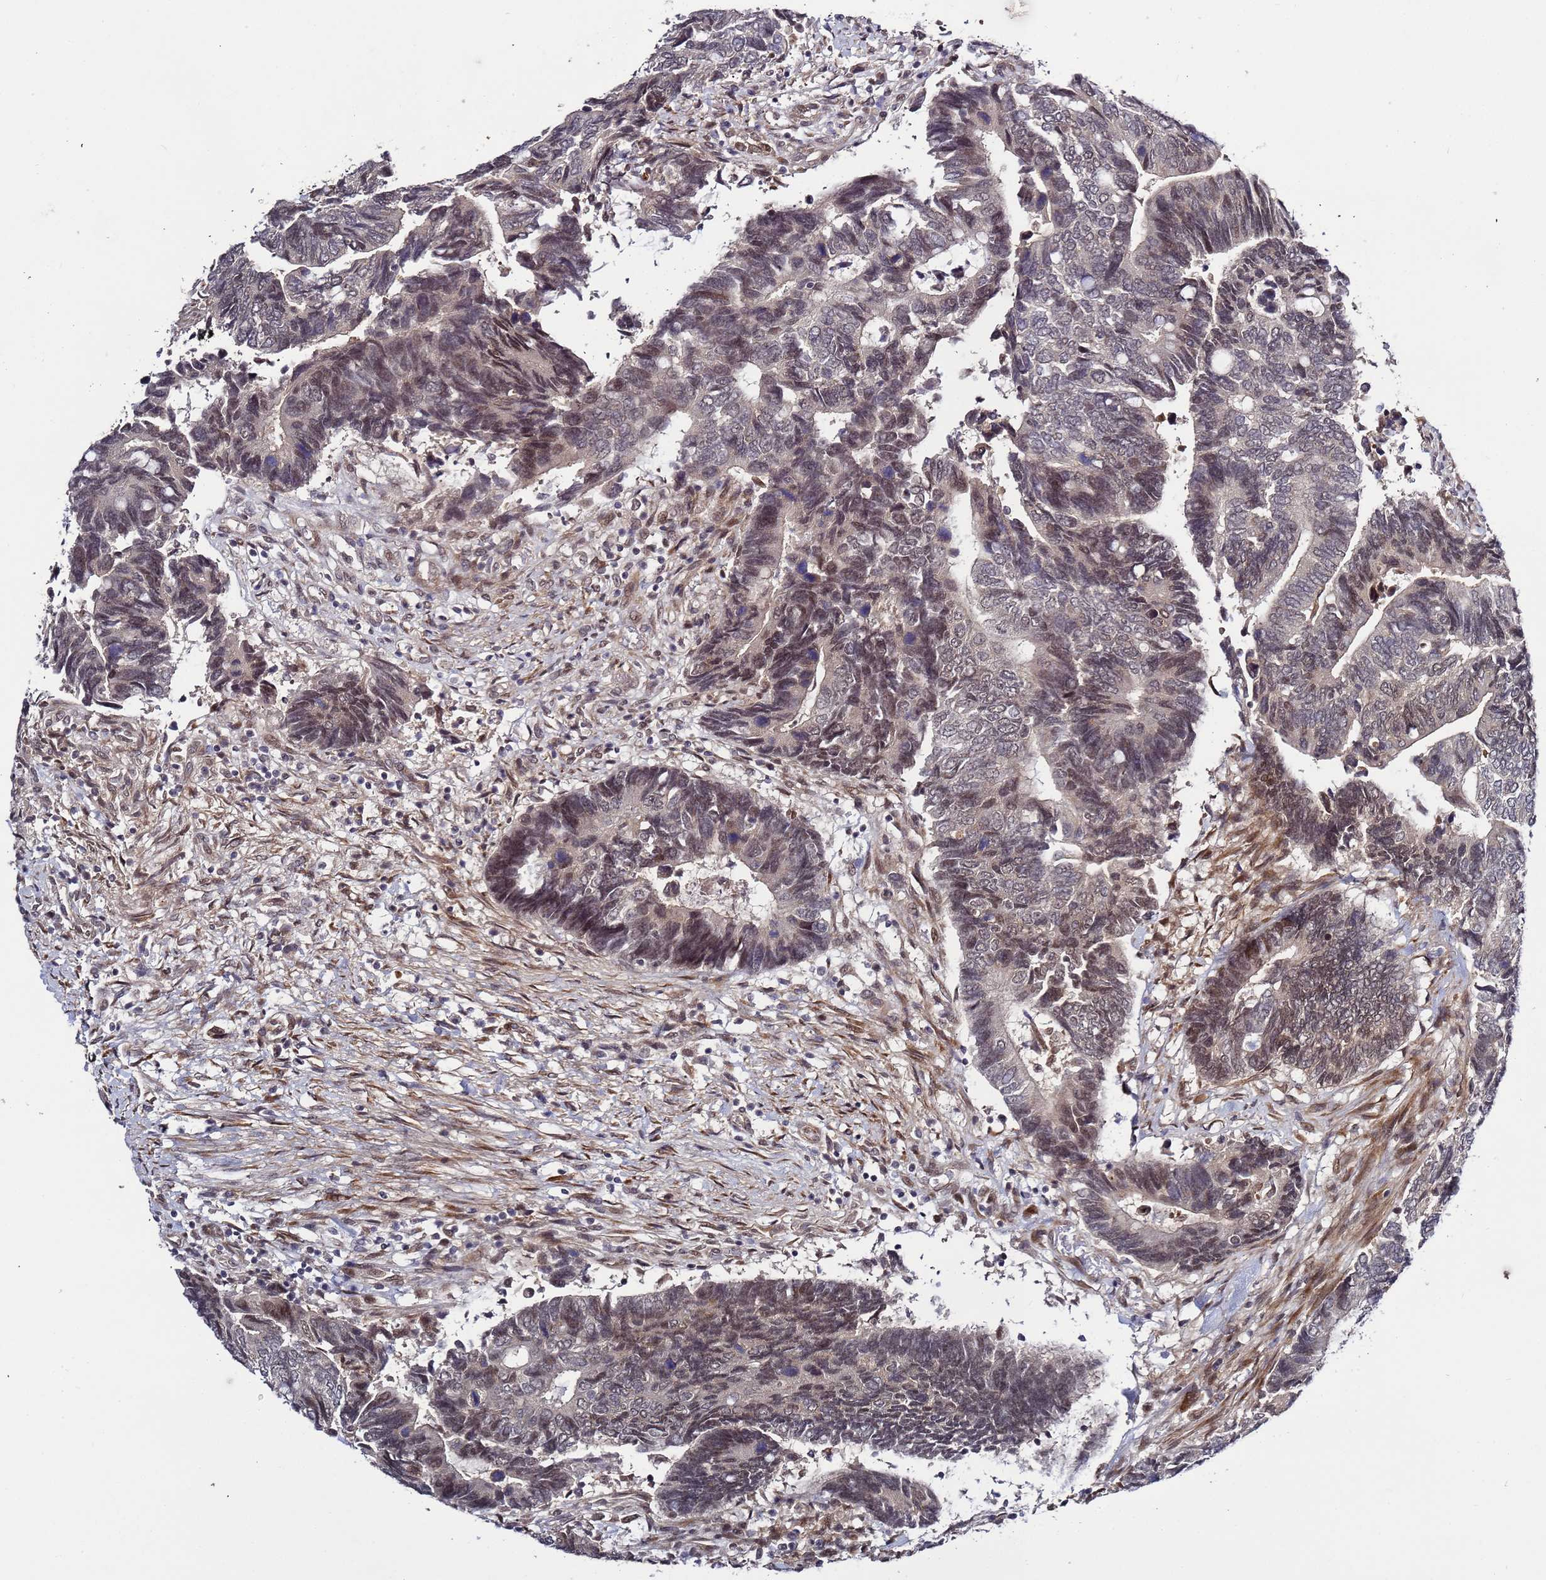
{"staining": {"intensity": "weak", "quantity": "25%-75%", "location": "nuclear"}, "tissue": "colorectal cancer", "cell_type": "Tumor cells", "image_type": "cancer", "snomed": [{"axis": "morphology", "description": "Adenocarcinoma, NOS"}, {"axis": "topography", "description": "Colon"}], "caption": "An image of colorectal cancer (adenocarcinoma) stained for a protein shows weak nuclear brown staining in tumor cells.", "gene": "POLR2D", "patient": {"sex": "male", "age": 87}}